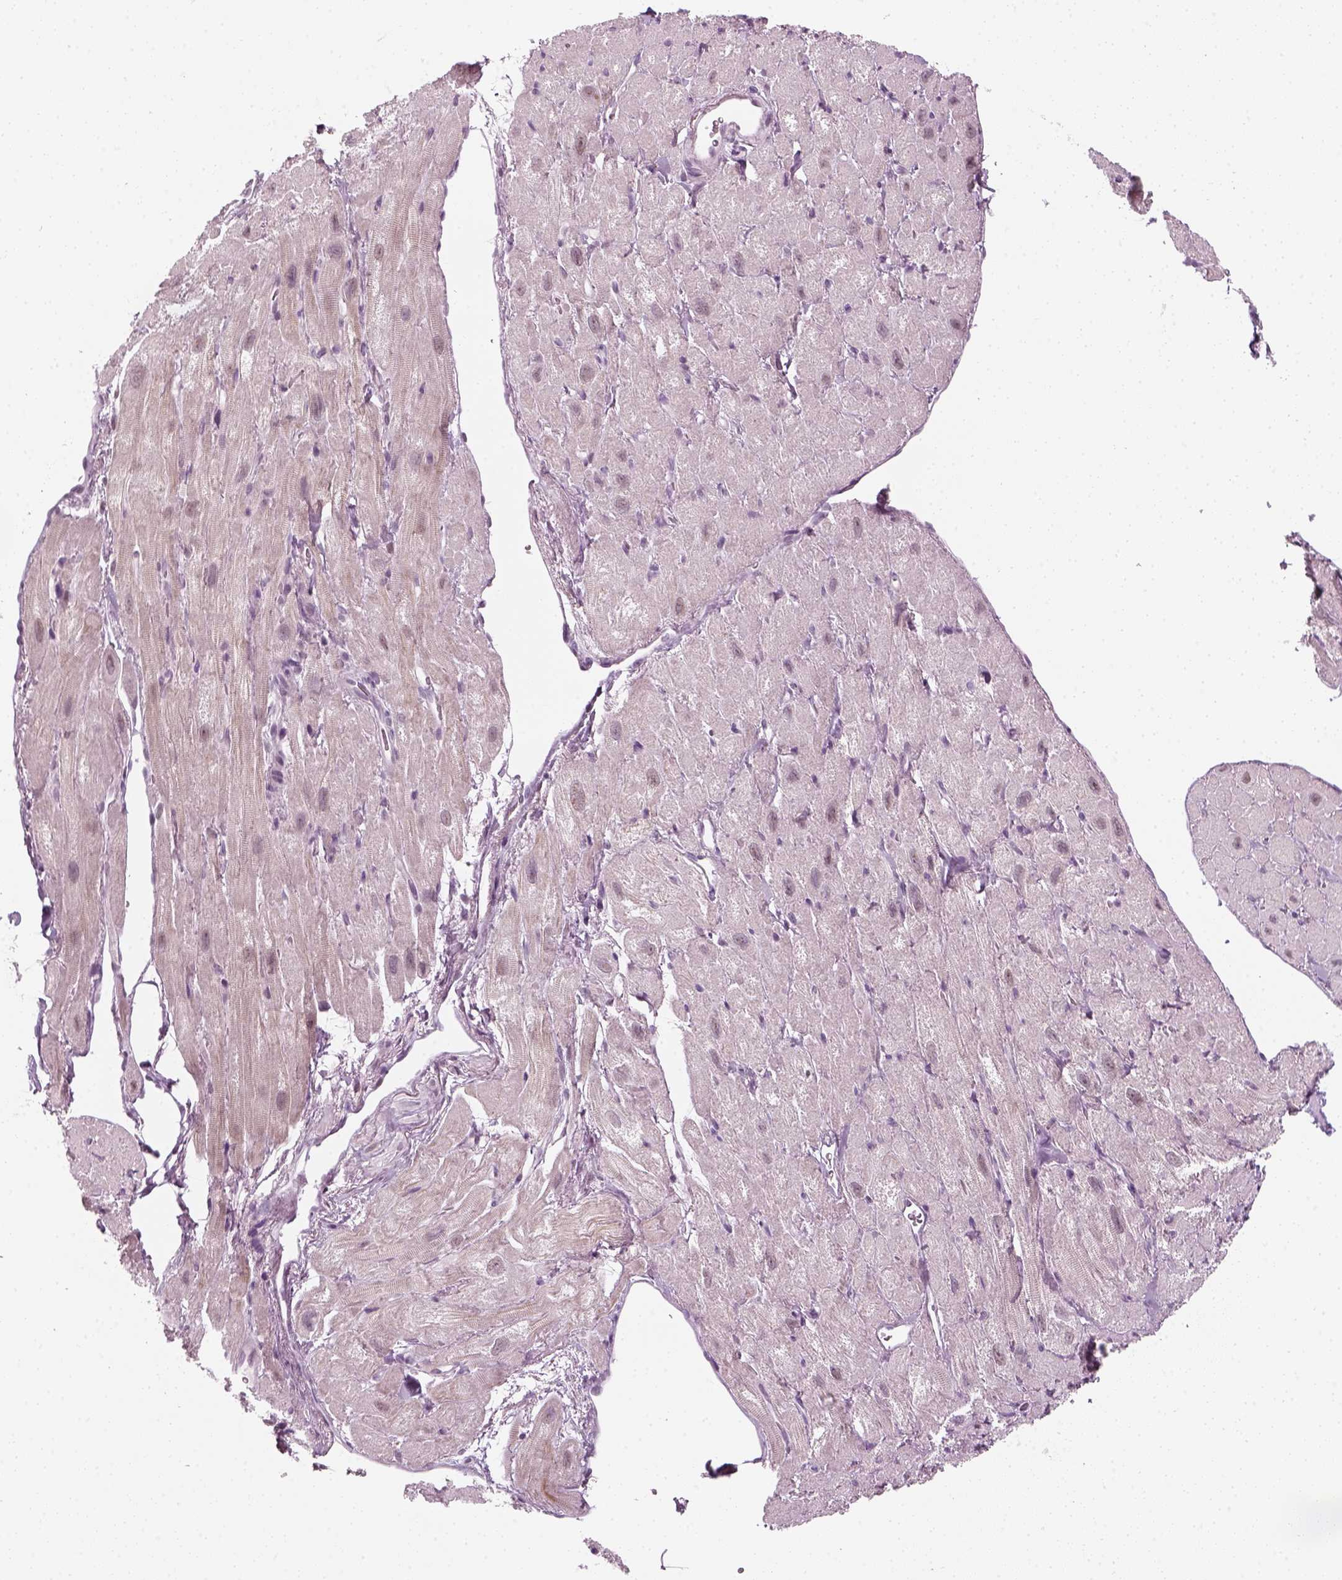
{"staining": {"intensity": "negative", "quantity": "none", "location": "none"}, "tissue": "heart muscle", "cell_type": "Cardiomyocytes", "image_type": "normal", "snomed": [{"axis": "morphology", "description": "Normal tissue, NOS"}, {"axis": "topography", "description": "Heart"}], "caption": "Benign heart muscle was stained to show a protein in brown. There is no significant positivity in cardiomyocytes. (Immunohistochemistry (ihc), brightfield microscopy, high magnification).", "gene": "KRT75", "patient": {"sex": "female", "age": 62}}